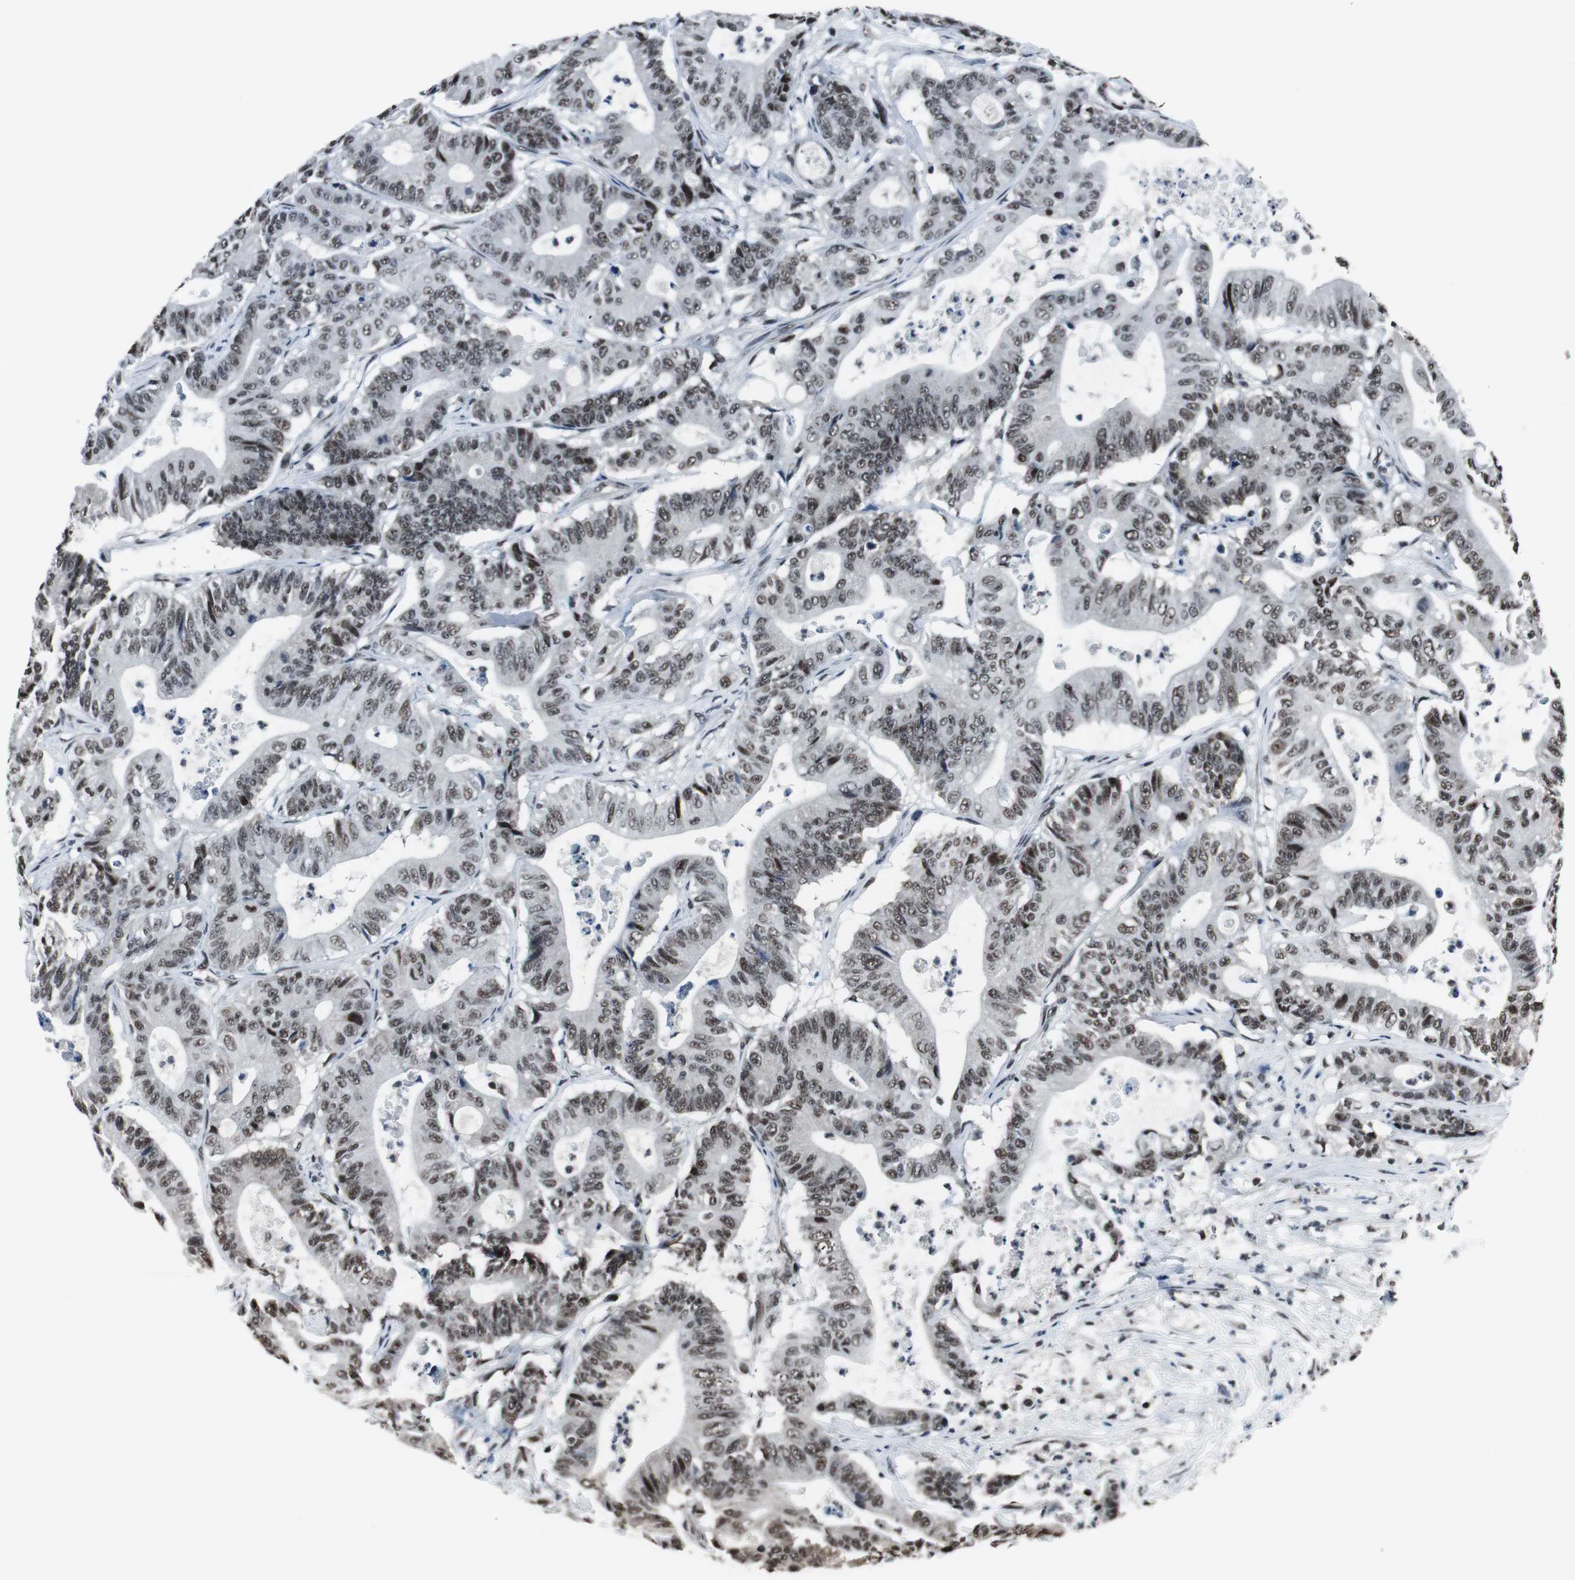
{"staining": {"intensity": "moderate", "quantity": ">75%", "location": "nuclear"}, "tissue": "colorectal cancer", "cell_type": "Tumor cells", "image_type": "cancer", "snomed": [{"axis": "morphology", "description": "Adenocarcinoma, NOS"}, {"axis": "topography", "description": "Colon"}], "caption": "This is an image of immunohistochemistry staining of colorectal cancer (adenocarcinoma), which shows moderate positivity in the nuclear of tumor cells.", "gene": "CDK9", "patient": {"sex": "female", "age": 84}}